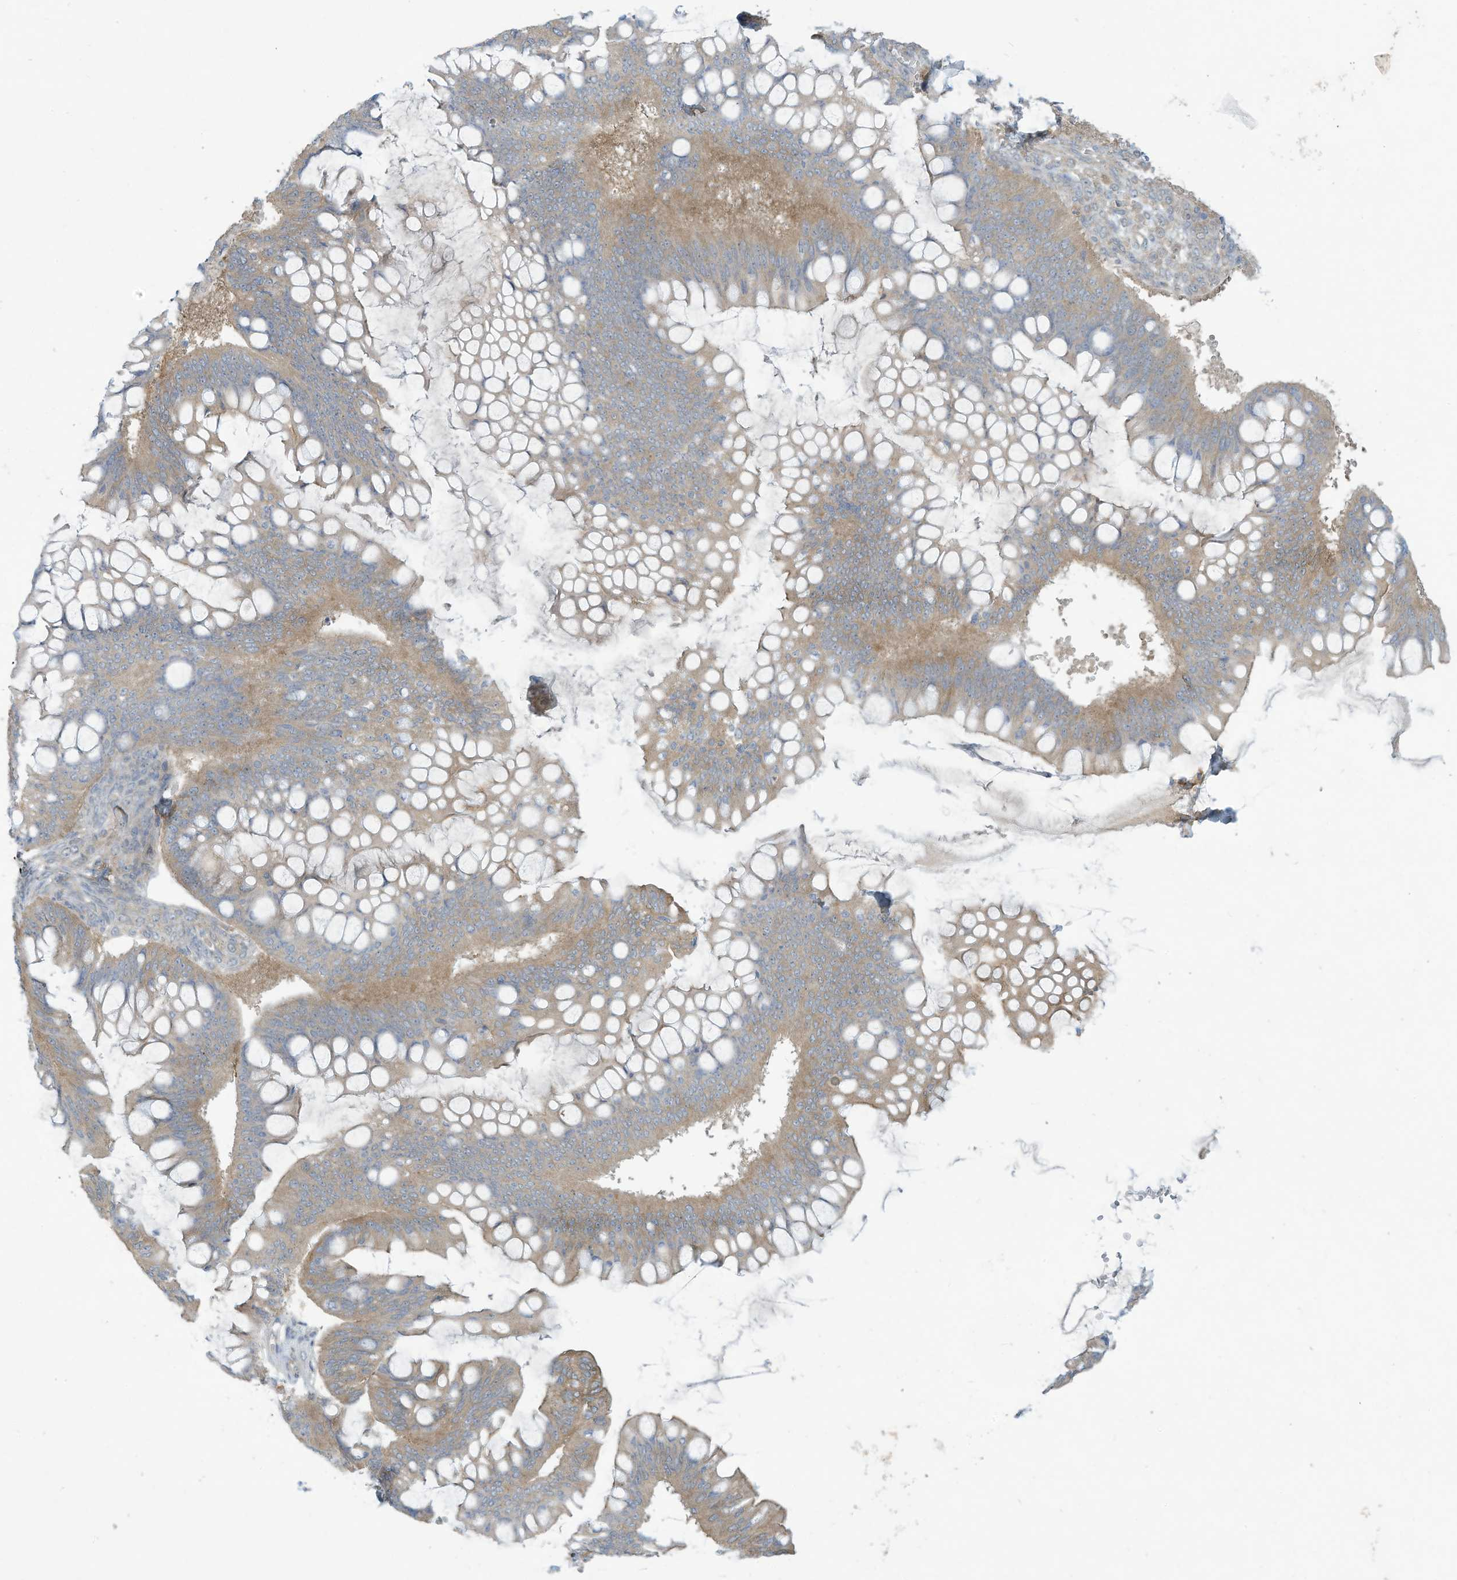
{"staining": {"intensity": "weak", "quantity": "25%-75%", "location": "cytoplasmic/membranous"}, "tissue": "ovarian cancer", "cell_type": "Tumor cells", "image_type": "cancer", "snomed": [{"axis": "morphology", "description": "Cystadenocarcinoma, mucinous, NOS"}, {"axis": "topography", "description": "Ovary"}], "caption": "Human ovarian mucinous cystadenocarcinoma stained with a brown dye exhibits weak cytoplasmic/membranous positive staining in about 25%-75% of tumor cells.", "gene": "ADI1", "patient": {"sex": "female", "age": 73}}